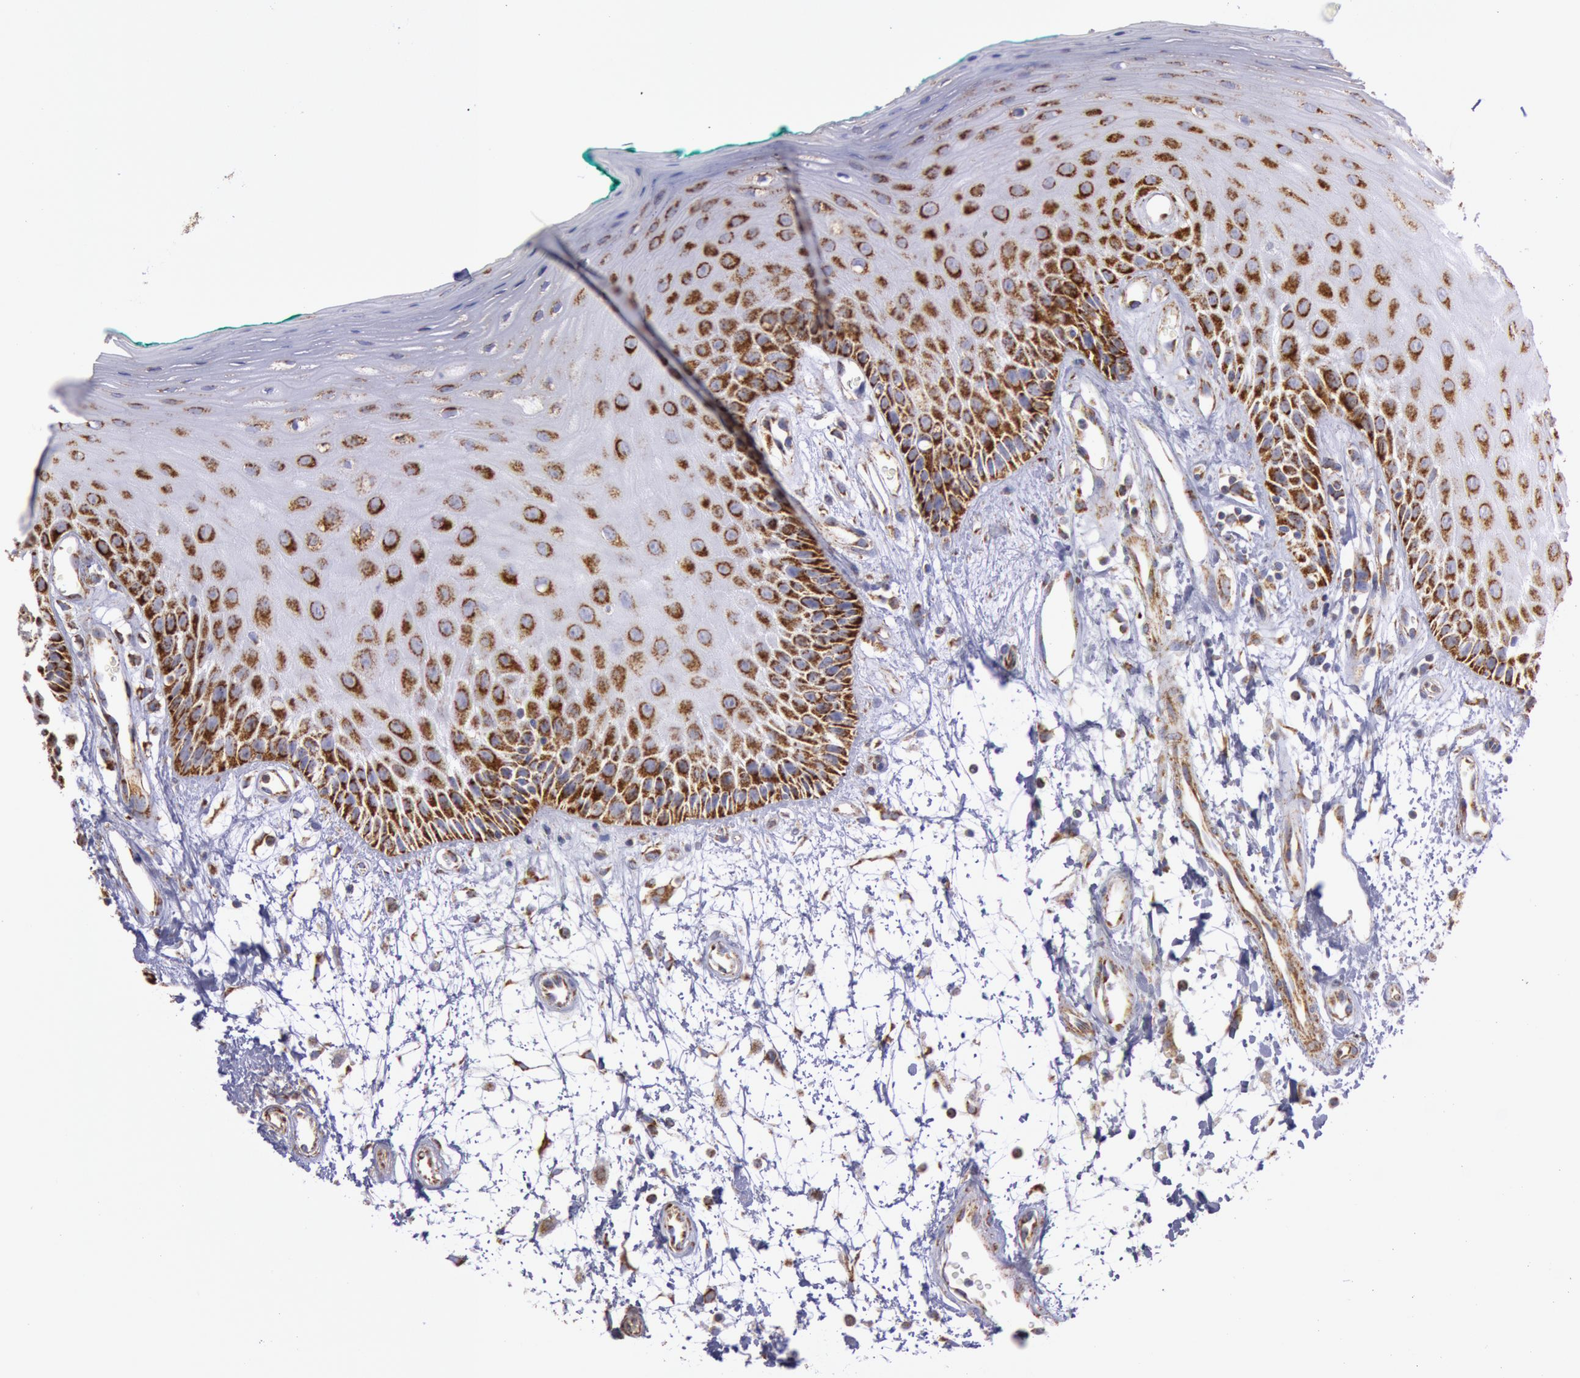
{"staining": {"intensity": "strong", "quantity": ">75%", "location": "cytoplasmic/membranous"}, "tissue": "oral mucosa", "cell_type": "Squamous epithelial cells", "image_type": "normal", "snomed": [{"axis": "morphology", "description": "Normal tissue, NOS"}, {"axis": "morphology", "description": "Squamous cell carcinoma, NOS"}, {"axis": "topography", "description": "Skeletal muscle"}, {"axis": "topography", "description": "Oral tissue"}, {"axis": "topography", "description": "Head-Neck"}], "caption": "Immunohistochemistry (IHC) histopathology image of normal oral mucosa stained for a protein (brown), which exhibits high levels of strong cytoplasmic/membranous positivity in about >75% of squamous epithelial cells.", "gene": "CYC1", "patient": {"sex": "female", "age": 84}}